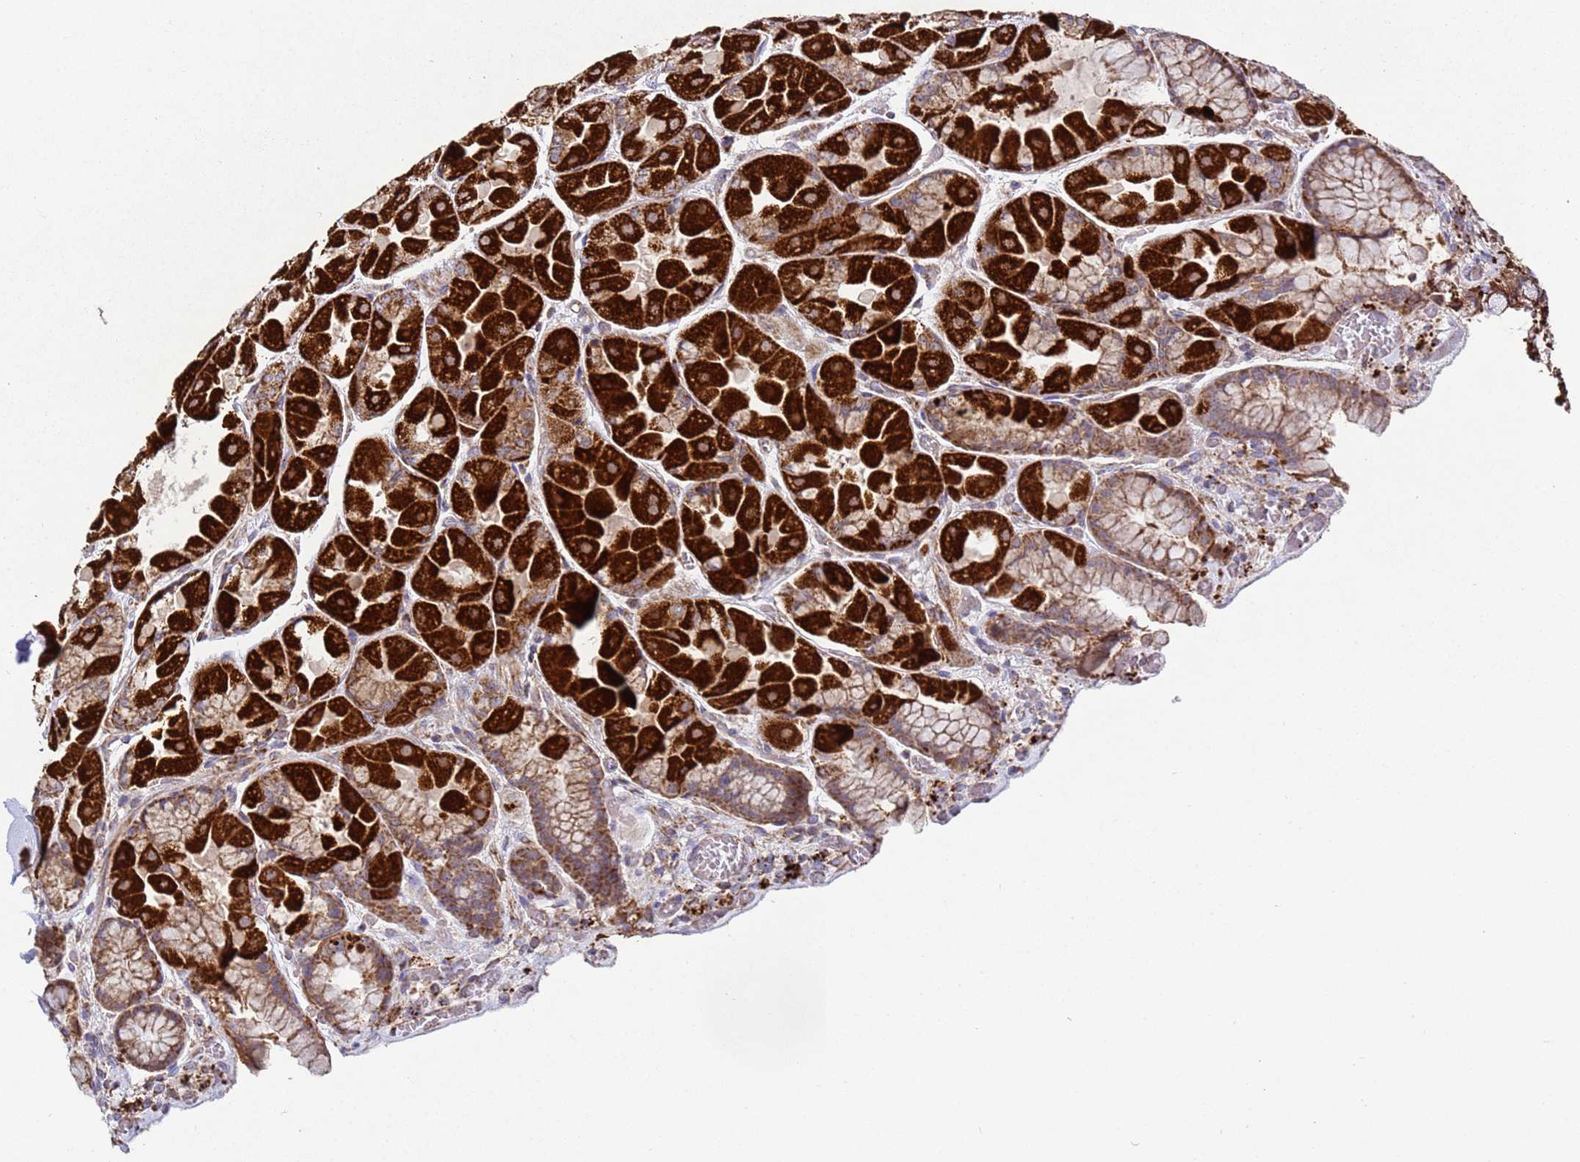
{"staining": {"intensity": "strong", "quantity": ">75%", "location": "cytoplasmic/membranous"}, "tissue": "stomach", "cell_type": "Glandular cells", "image_type": "normal", "snomed": [{"axis": "morphology", "description": "Normal tissue, NOS"}, {"axis": "topography", "description": "Stomach"}], "caption": "Strong cytoplasmic/membranous protein staining is seen in approximately >75% of glandular cells in stomach. (Brightfield microscopy of DAB IHC at high magnification).", "gene": "FBXO33", "patient": {"sex": "female", "age": 61}}